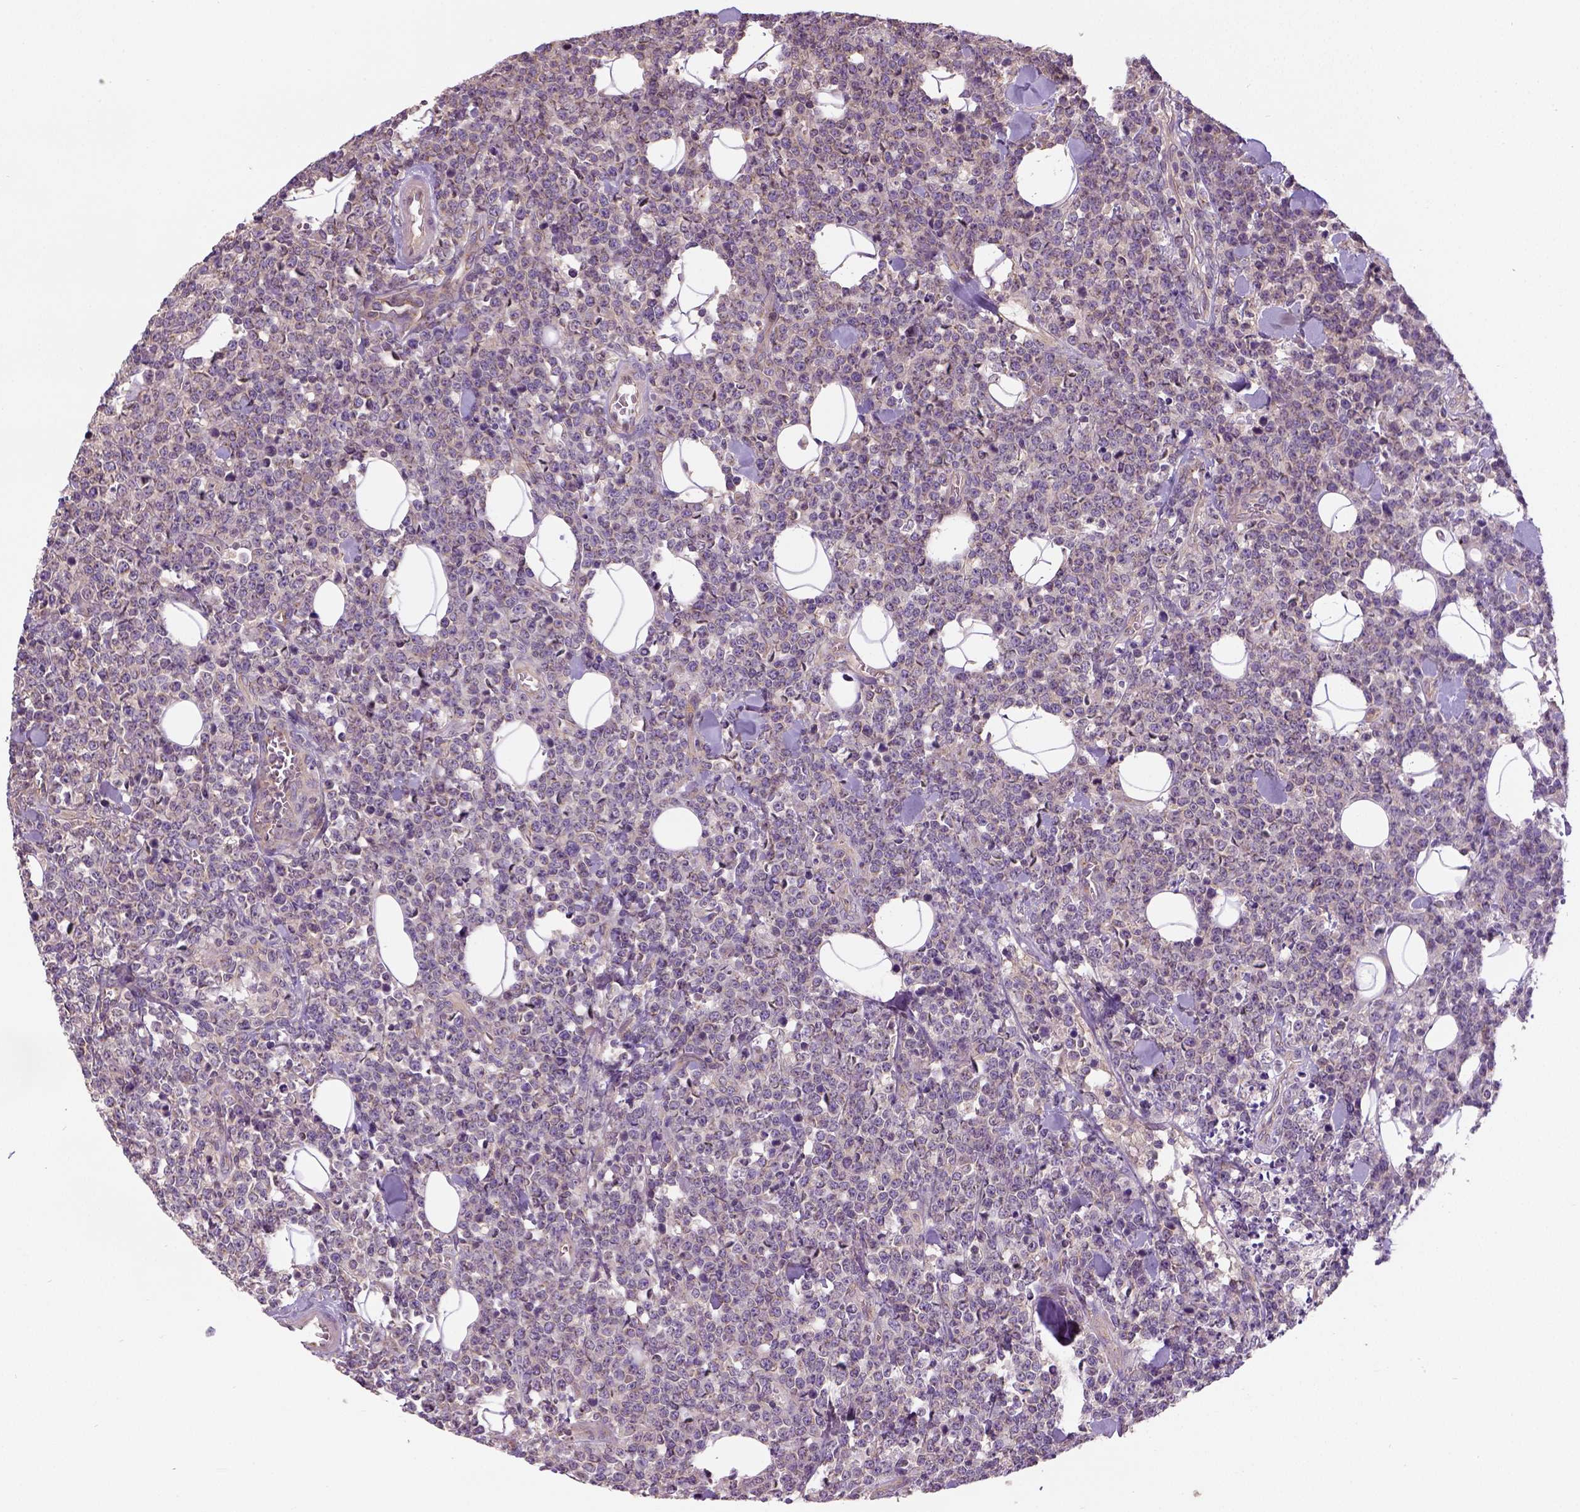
{"staining": {"intensity": "weak", "quantity": "25%-75%", "location": "cytoplasmic/membranous"}, "tissue": "lymphoma", "cell_type": "Tumor cells", "image_type": "cancer", "snomed": [{"axis": "morphology", "description": "Malignant lymphoma, non-Hodgkin's type, High grade"}, {"axis": "topography", "description": "Small intestine"}], "caption": "Brown immunohistochemical staining in human malignant lymphoma, non-Hodgkin's type (high-grade) exhibits weak cytoplasmic/membranous positivity in approximately 25%-75% of tumor cells.", "gene": "CRACR2A", "patient": {"sex": "female", "age": 56}}